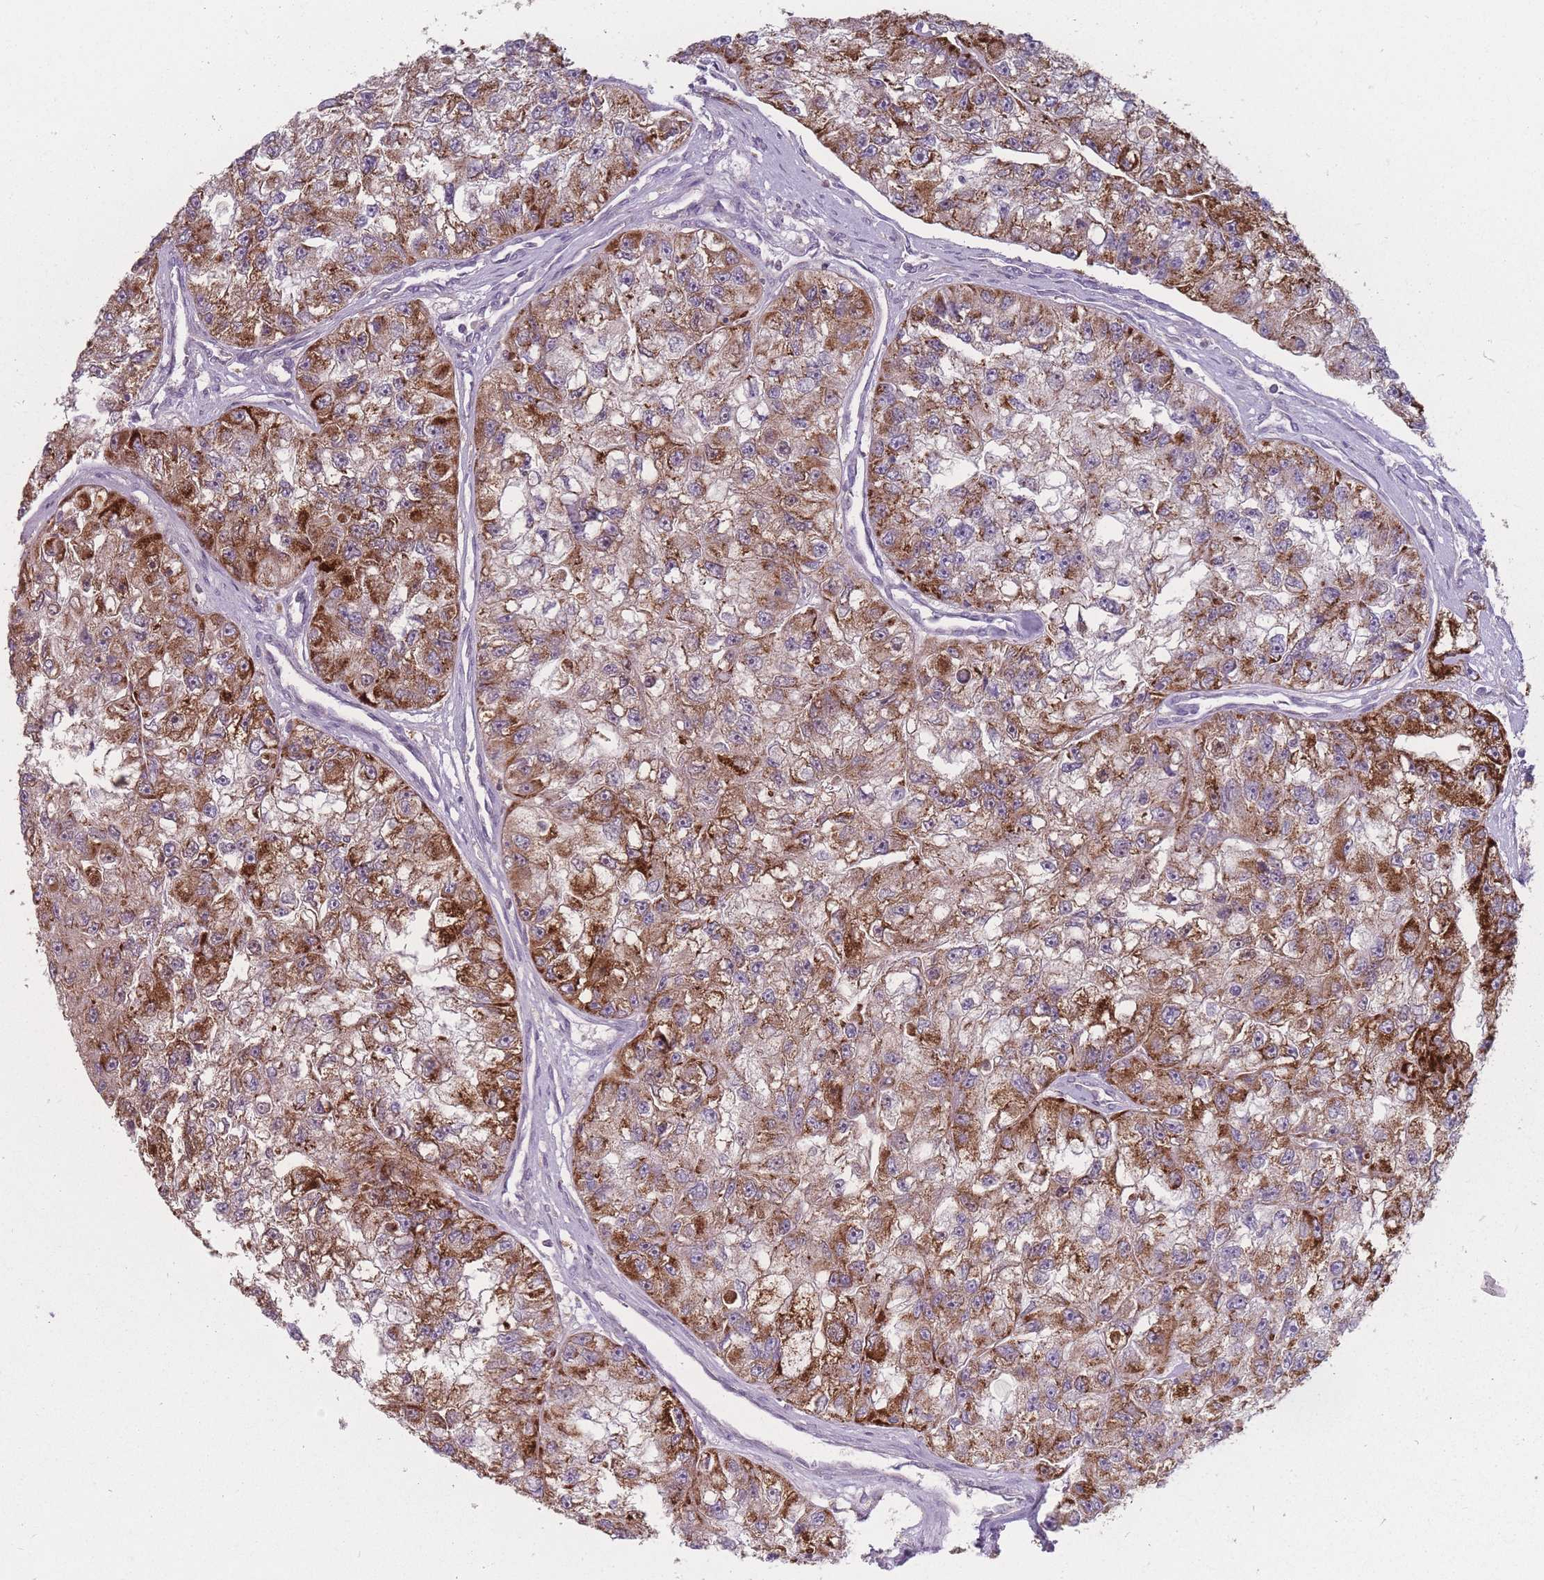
{"staining": {"intensity": "moderate", "quantity": ">75%", "location": "cytoplasmic/membranous"}, "tissue": "renal cancer", "cell_type": "Tumor cells", "image_type": "cancer", "snomed": [{"axis": "morphology", "description": "Adenocarcinoma, NOS"}, {"axis": "topography", "description": "Kidney"}], "caption": "Immunohistochemical staining of human renal adenocarcinoma demonstrates medium levels of moderate cytoplasmic/membranous staining in approximately >75% of tumor cells.", "gene": "PEX11B", "patient": {"sex": "male", "age": 63}}